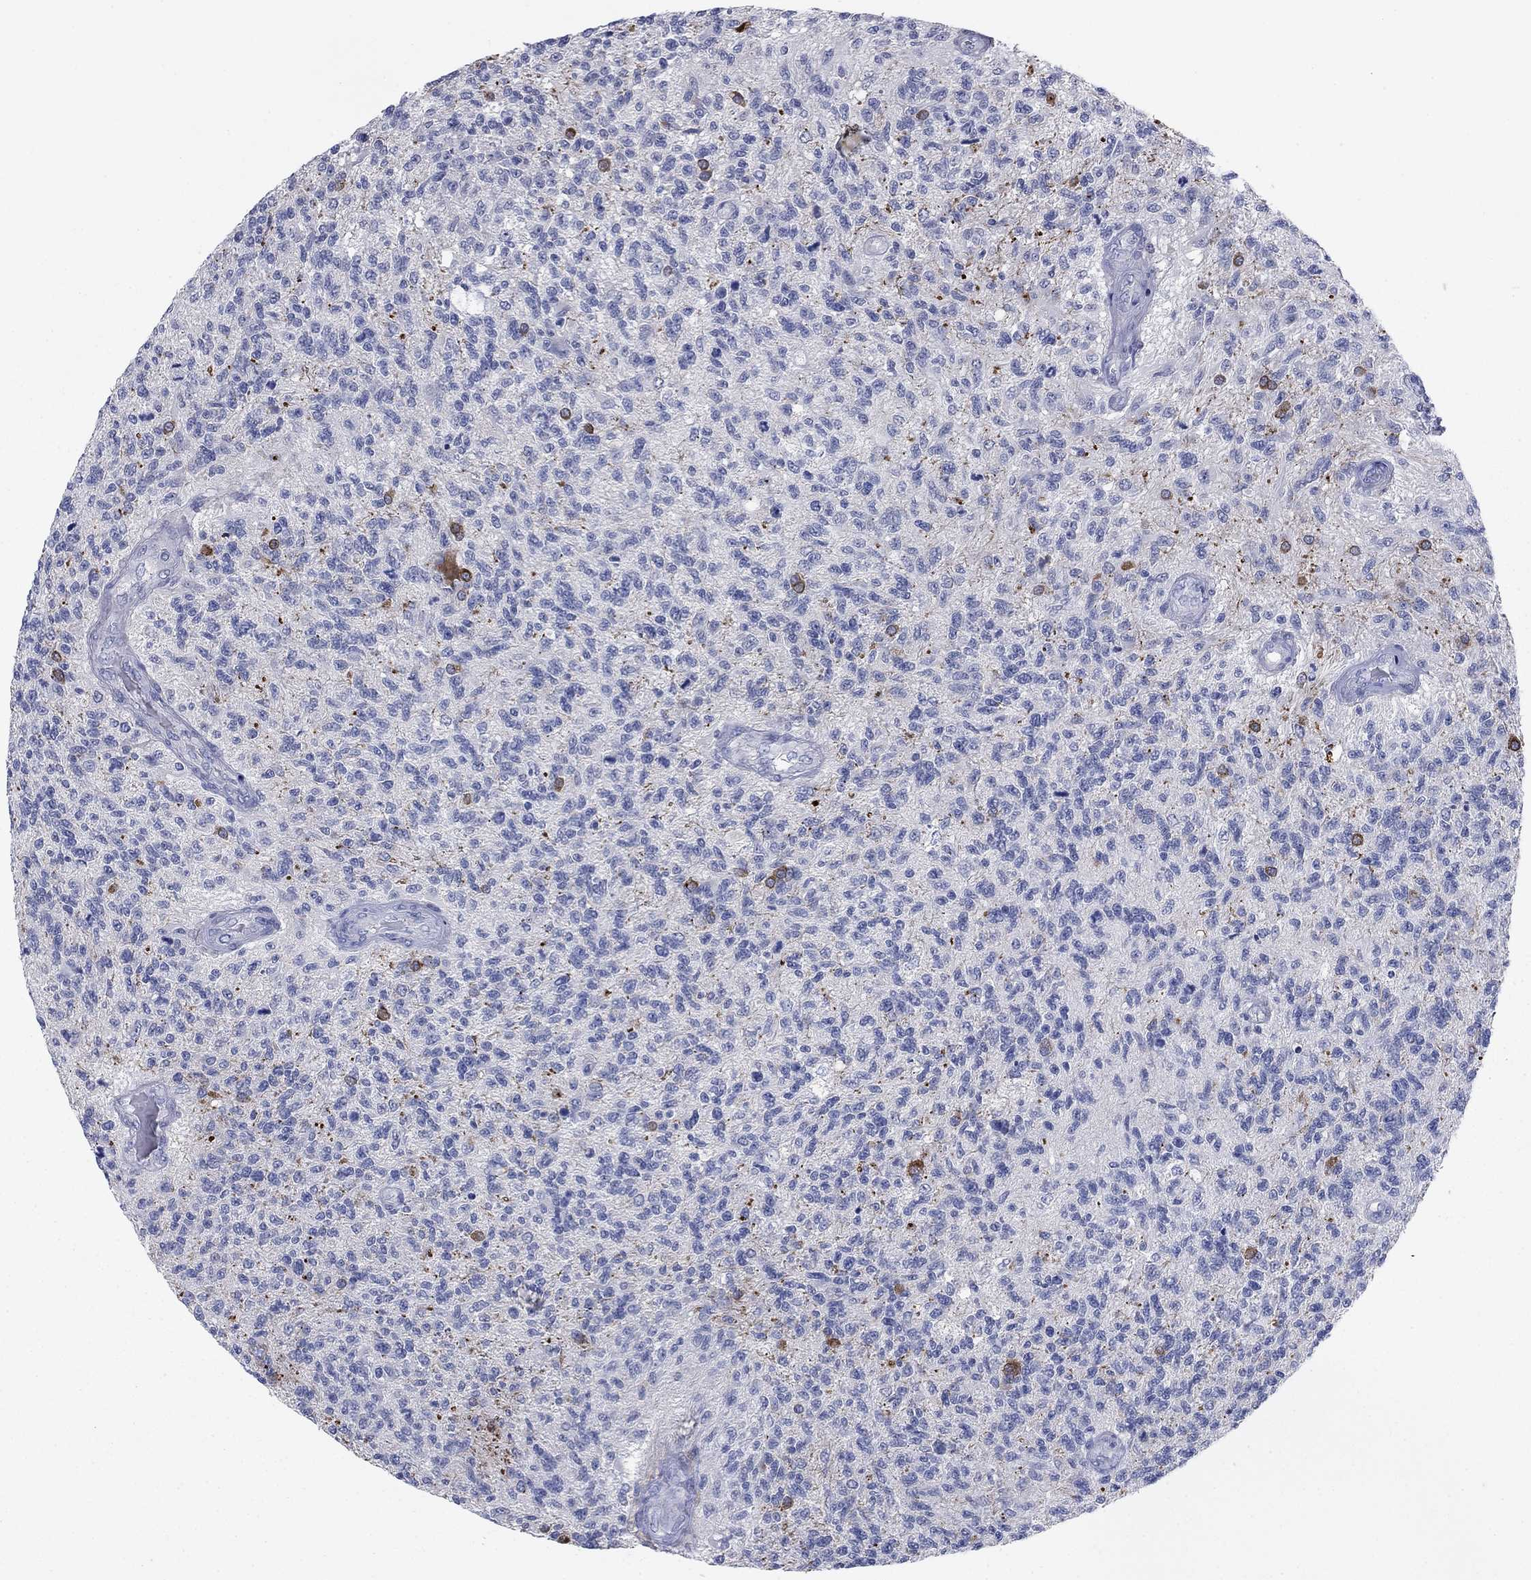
{"staining": {"intensity": "negative", "quantity": "none", "location": "none"}, "tissue": "glioma", "cell_type": "Tumor cells", "image_type": "cancer", "snomed": [{"axis": "morphology", "description": "Glioma, malignant, High grade"}, {"axis": "topography", "description": "Brain"}], "caption": "Immunohistochemistry (IHC) histopathology image of neoplastic tissue: malignant high-grade glioma stained with DAB (3,3'-diaminobenzidine) demonstrates no significant protein positivity in tumor cells.", "gene": "CNTNAP4", "patient": {"sex": "male", "age": 56}}